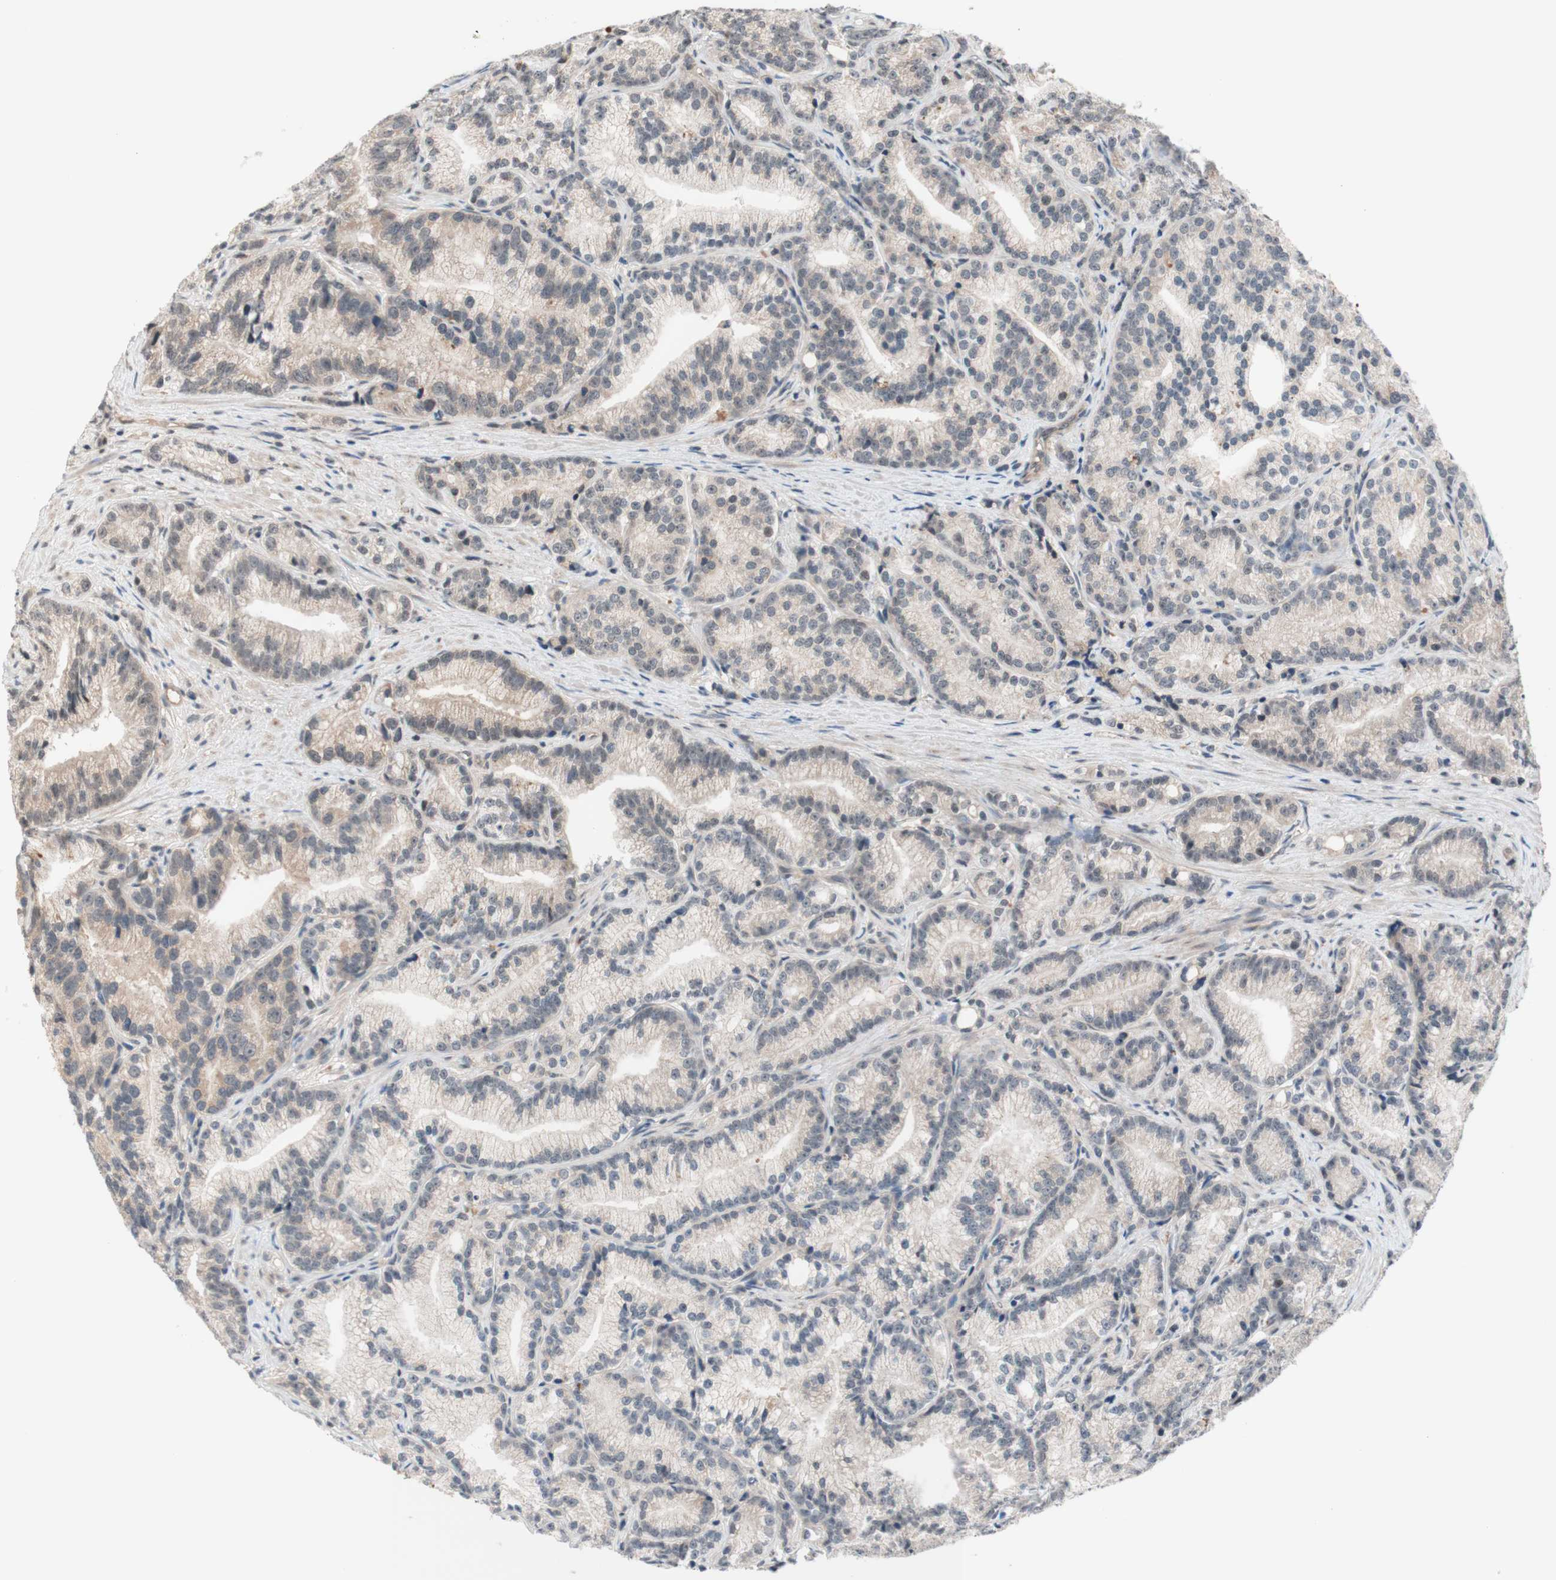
{"staining": {"intensity": "weak", "quantity": "25%-75%", "location": "cytoplasmic/membranous"}, "tissue": "prostate cancer", "cell_type": "Tumor cells", "image_type": "cancer", "snomed": [{"axis": "morphology", "description": "Adenocarcinoma, Low grade"}, {"axis": "topography", "description": "Prostate"}], "caption": "High-power microscopy captured an immunohistochemistry photomicrograph of prostate adenocarcinoma (low-grade), revealing weak cytoplasmic/membranous positivity in about 25%-75% of tumor cells.", "gene": "CD55", "patient": {"sex": "male", "age": 89}}